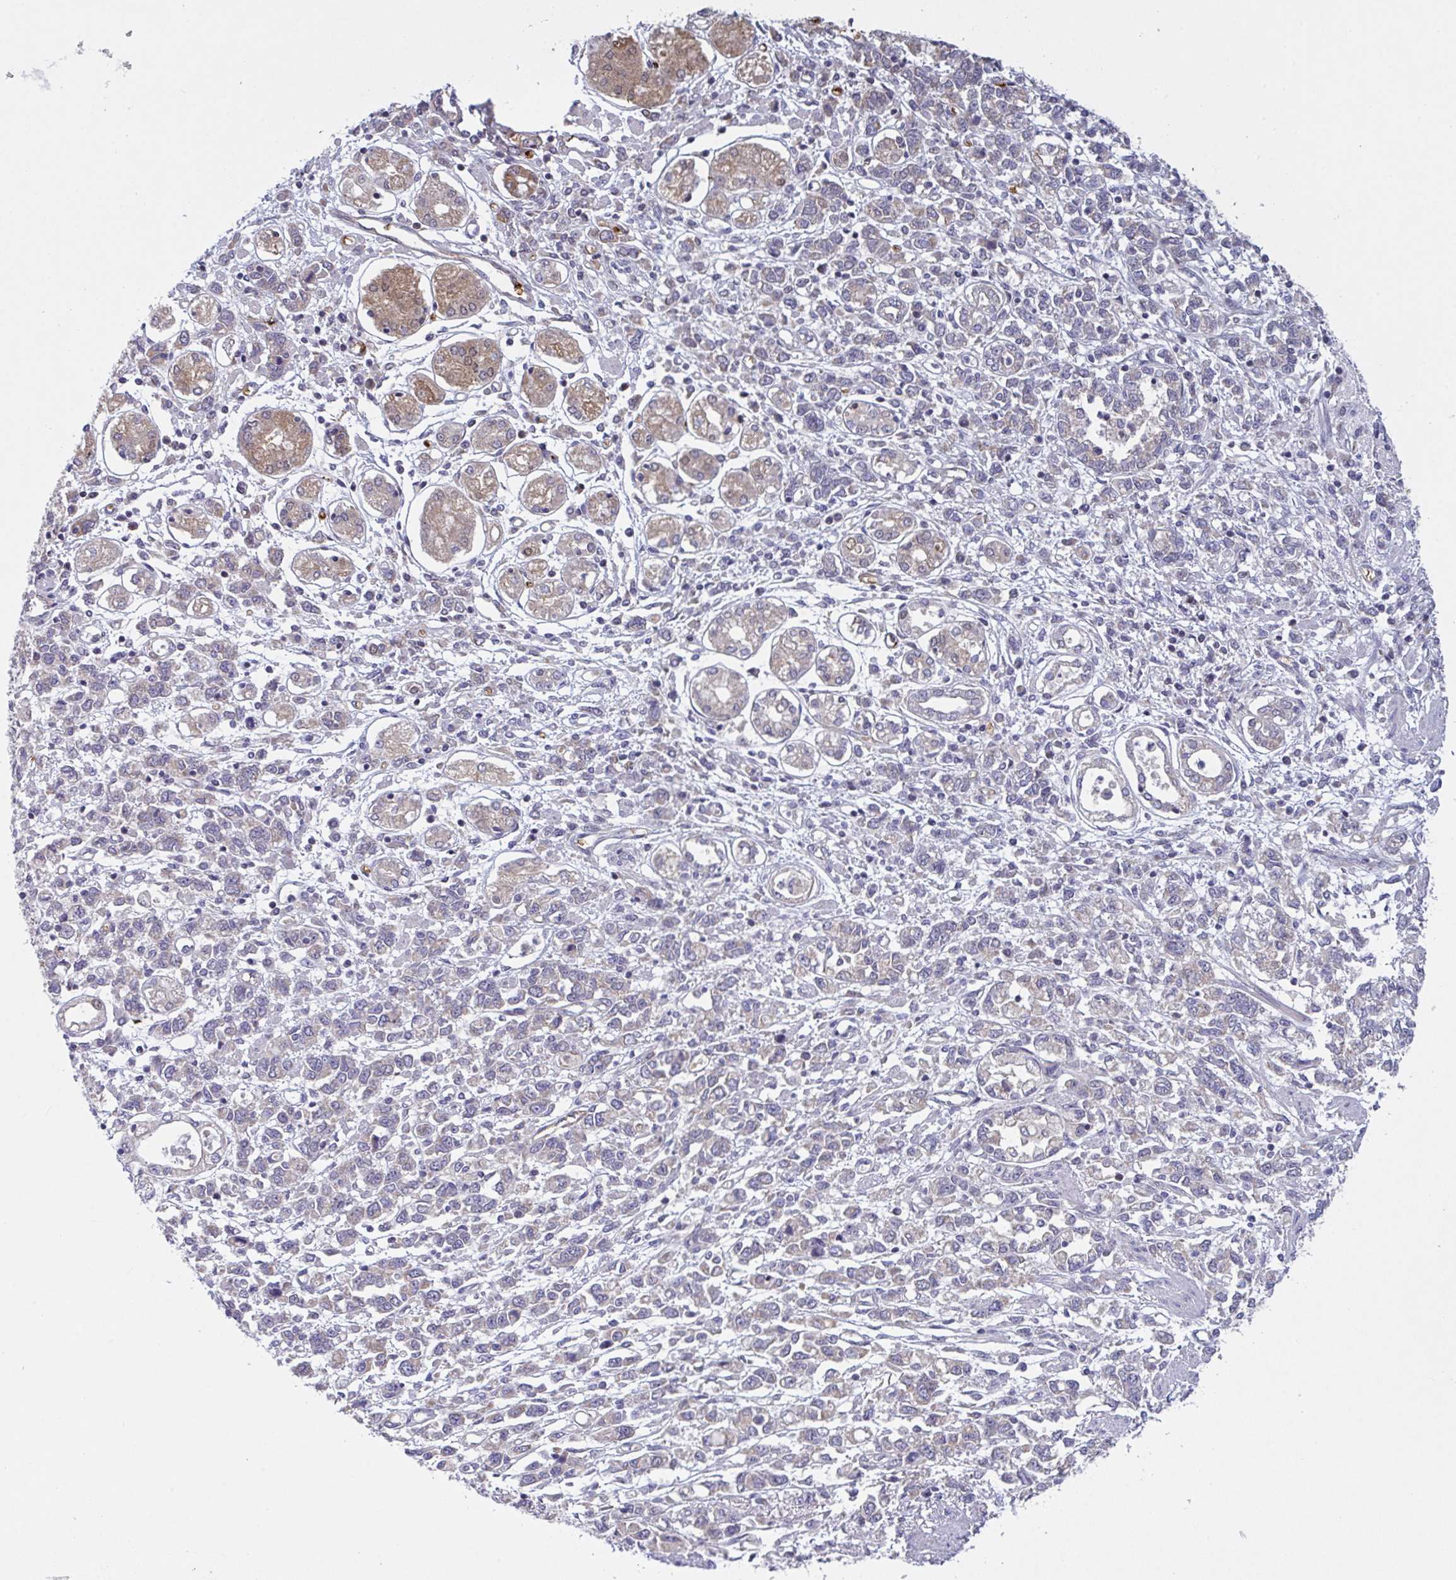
{"staining": {"intensity": "negative", "quantity": "none", "location": "none"}, "tissue": "stomach cancer", "cell_type": "Tumor cells", "image_type": "cancer", "snomed": [{"axis": "morphology", "description": "Adenocarcinoma, NOS"}, {"axis": "topography", "description": "Stomach"}], "caption": "The image exhibits no staining of tumor cells in adenocarcinoma (stomach).", "gene": "MRPS2", "patient": {"sex": "female", "age": 76}}